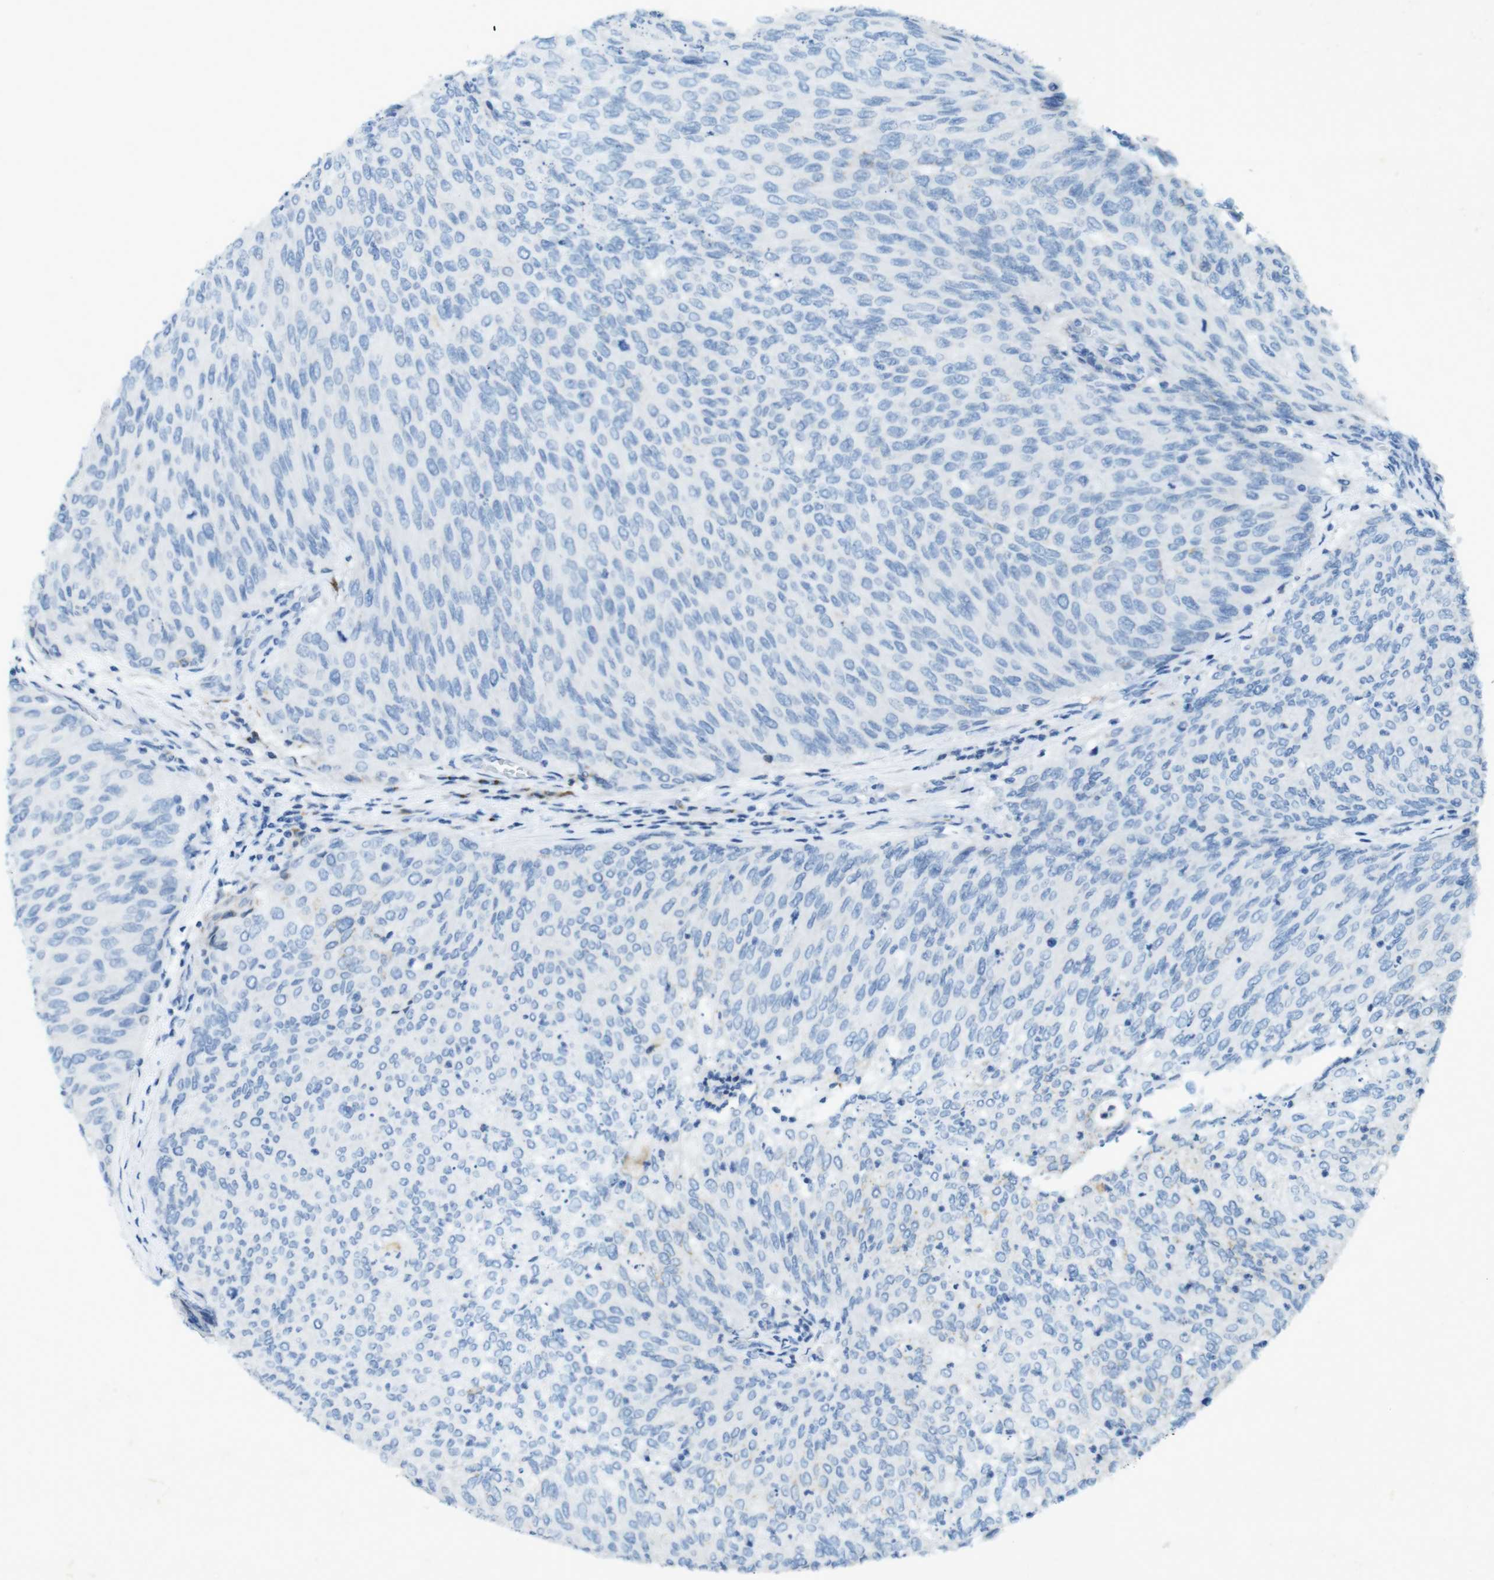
{"staining": {"intensity": "negative", "quantity": "none", "location": "none"}, "tissue": "urothelial cancer", "cell_type": "Tumor cells", "image_type": "cancer", "snomed": [{"axis": "morphology", "description": "Urothelial carcinoma, Low grade"}, {"axis": "topography", "description": "Urinary bladder"}], "caption": "An image of human low-grade urothelial carcinoma is negative for staining in tumor cells.", "gene": "CD320", "patient": {"sex": "female", "age": 79}}